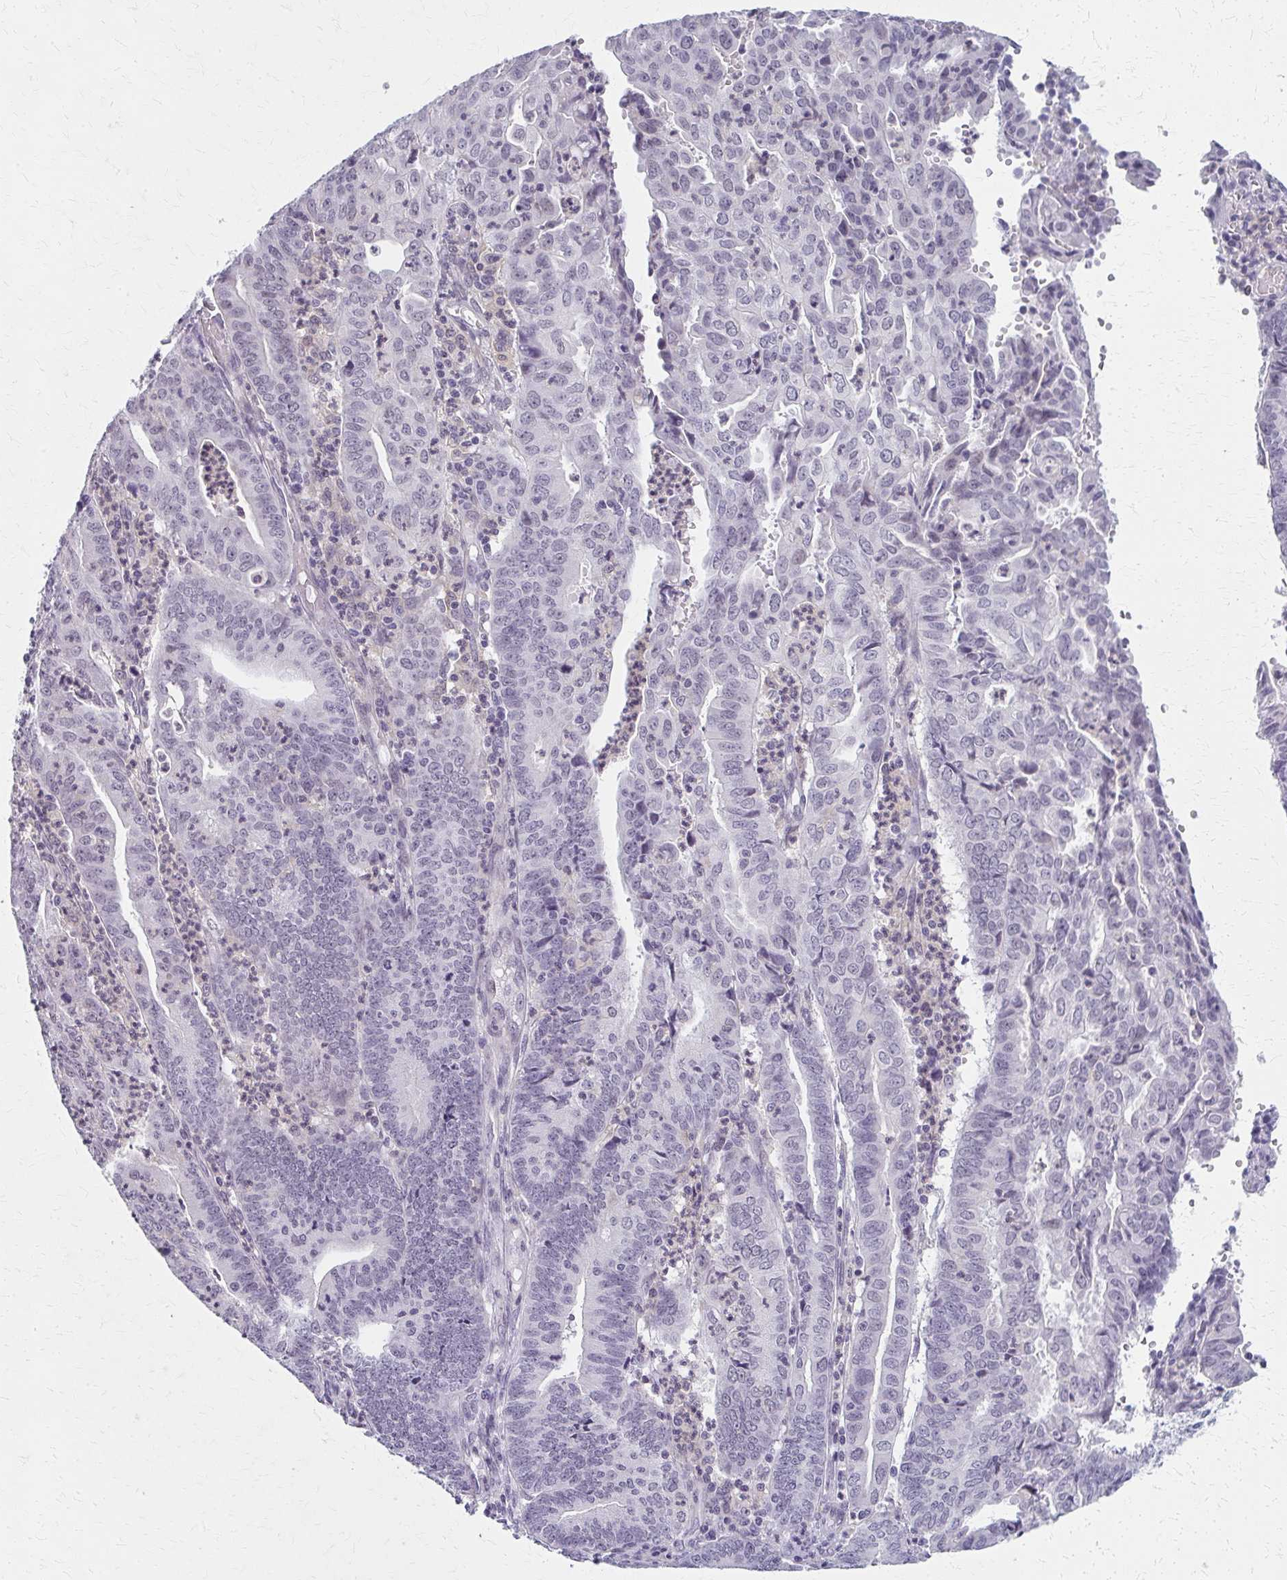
{"staining": {"intensity": "negative", "quantity": "none", "location": "none"}, "tissue": "endometrial cancer", "cell_type": "Tumor cells", "image_type": "cancer", "snomed": [{"axis": "morphology", "description": "Adenocarcinoma, NOS"}, {"axis": "topography", "description": "Endometrium"}], "caption": "Tumor cells are negative for protein expression in human endometrial cancer. Brightfield microscopy of IHC stained with DAB (brown) and hematoxylin (blue), captured at high magnification.", "gene": "CASQ2", "patient": {"sex": "female", "age": 60}}